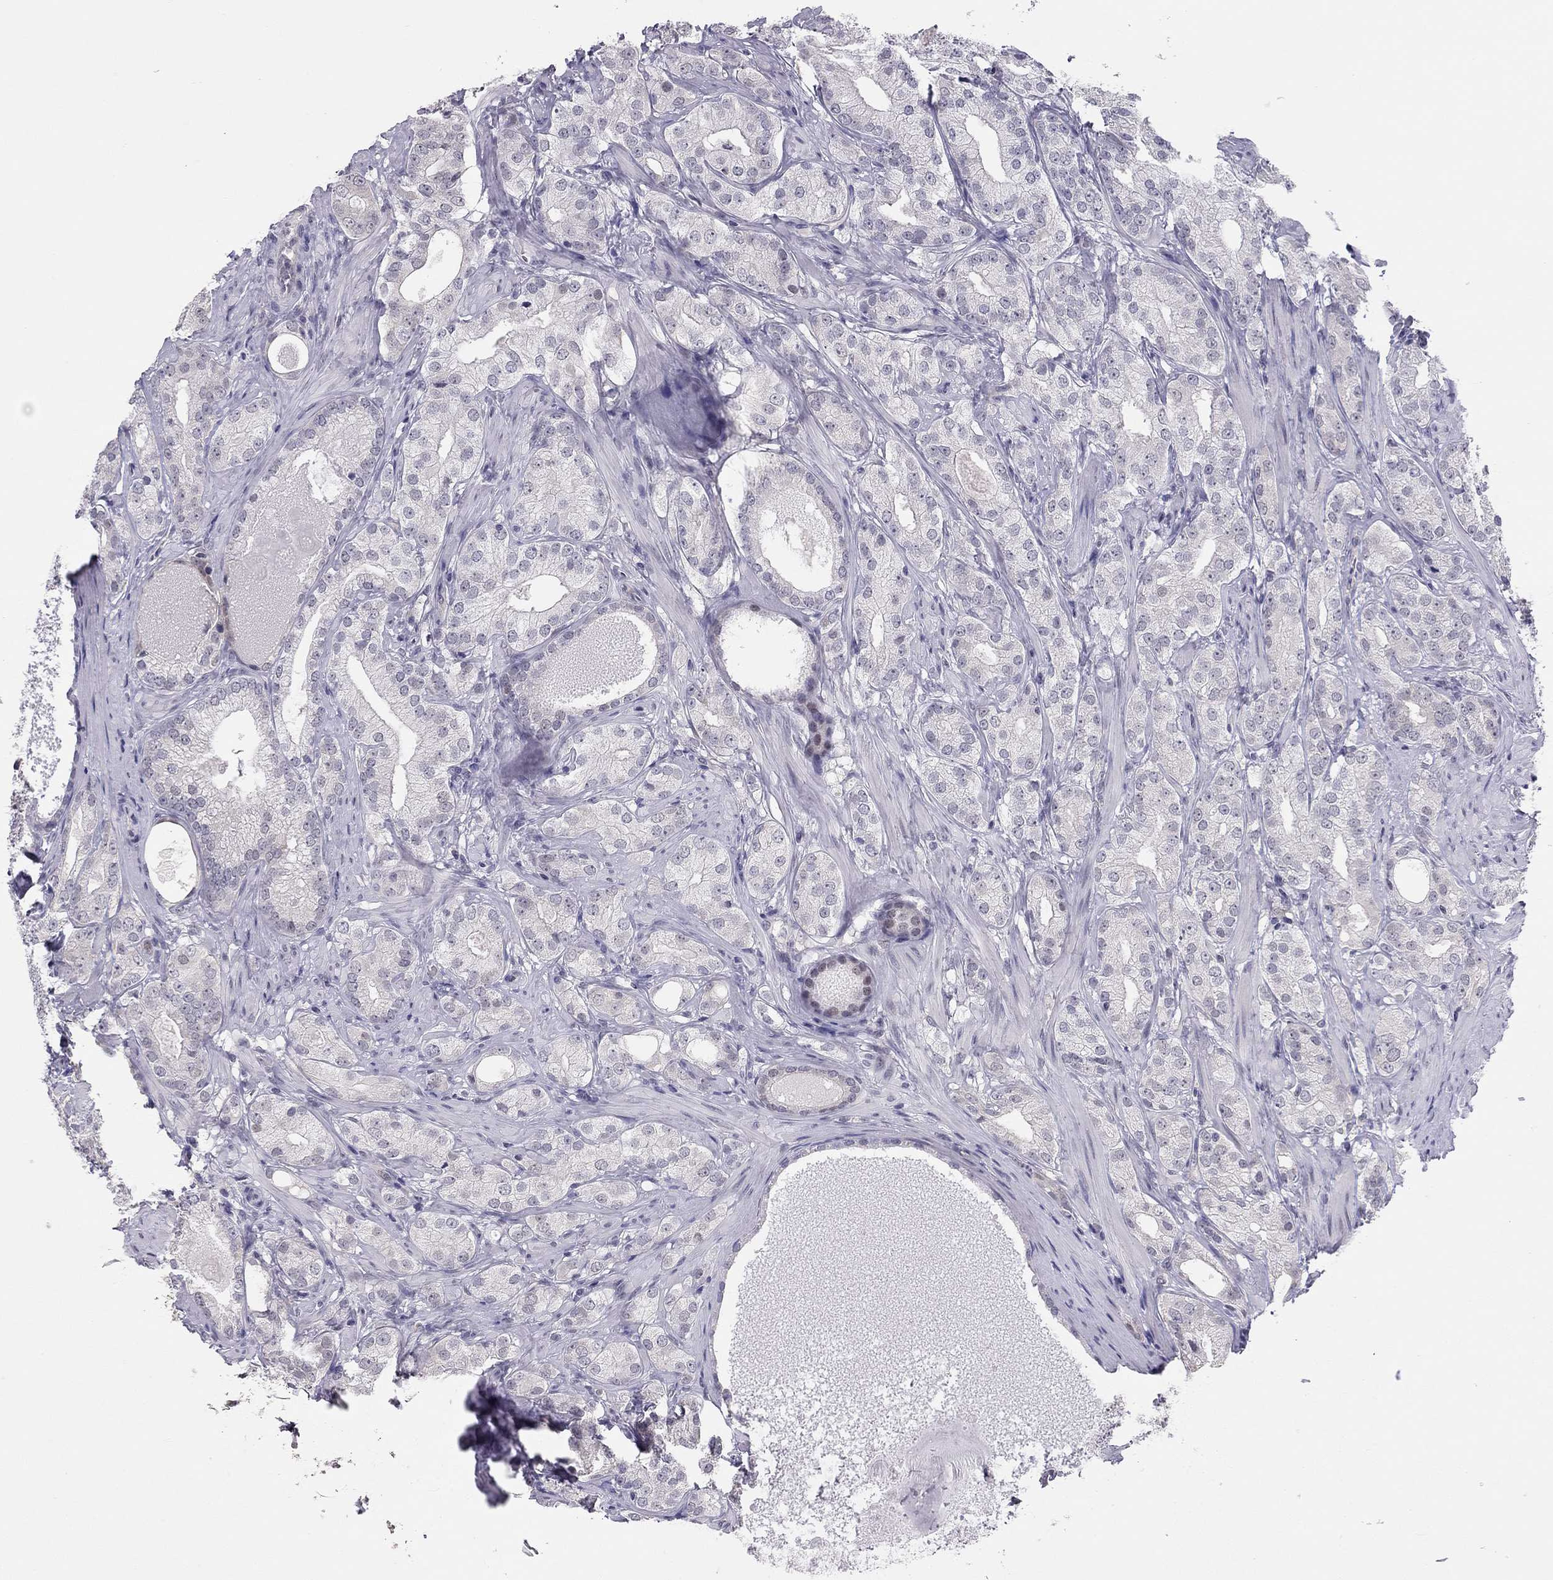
{"staining": {"intensity": "negative", "quantity": "none", "location": "none"}, "tissue": "prostate cancer", "cell_type": "Tumor cells", "image_type": "cancer", "snomed": [{"axis": "morphology", "description": "Adenocarcinoma, High grade"}, {"axis": "topography", "description": "Prostate and seminal vesicle, NOS"}], "caption": "The image demonstrates no staining of tumor cells in prostate high-grade adenocarcinoma.", "gene": "HSF2BP", "patient": {"sex": "male", "age": 62}}